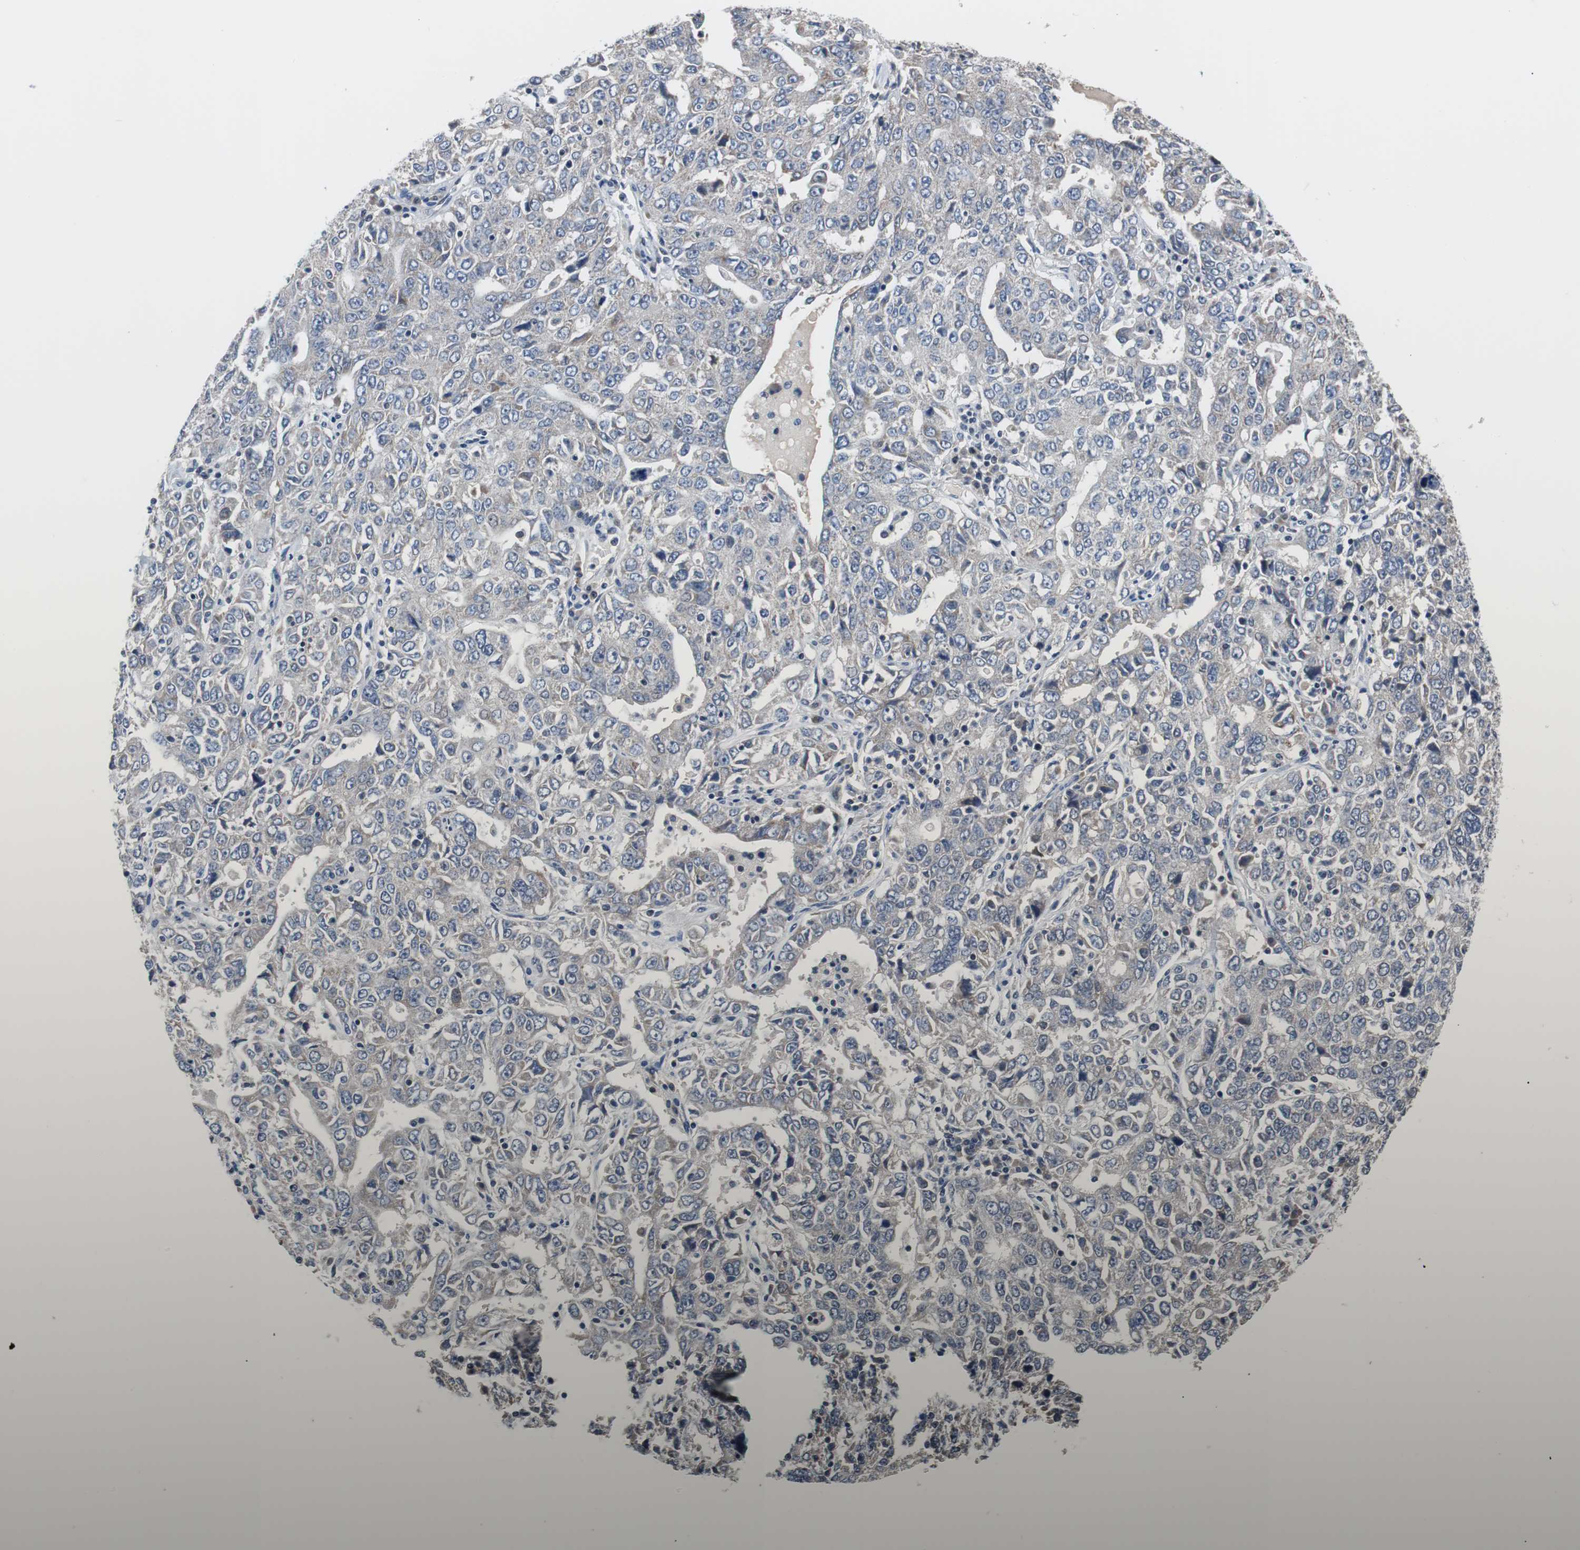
{"staining": {"intensity": "weak", "quantity": "<25%", "location": "cytoplasmic/membranous"}, "tissue": "ovarian cancer", "cell_type": "Tumor cells", "image_type": "cancer", "snomed": [{"axis": "morphology", "description": "Carcinoma, endometroid"}, {"axis": "topography", "description": "Ovary"}], "caption": "An immunohistochemistry image of ovarian cancer (endometroid carcinoma) is shown. There is no staining in tumor cells of ovarian cancer (endometroid carcinoma). (Stains: DAB IHC with hematoxylin counter stain, Microscopy: brightfield microscopy at high magnification).", "gene": "TP63", "patient": {"sex": "female", "age": 62}}